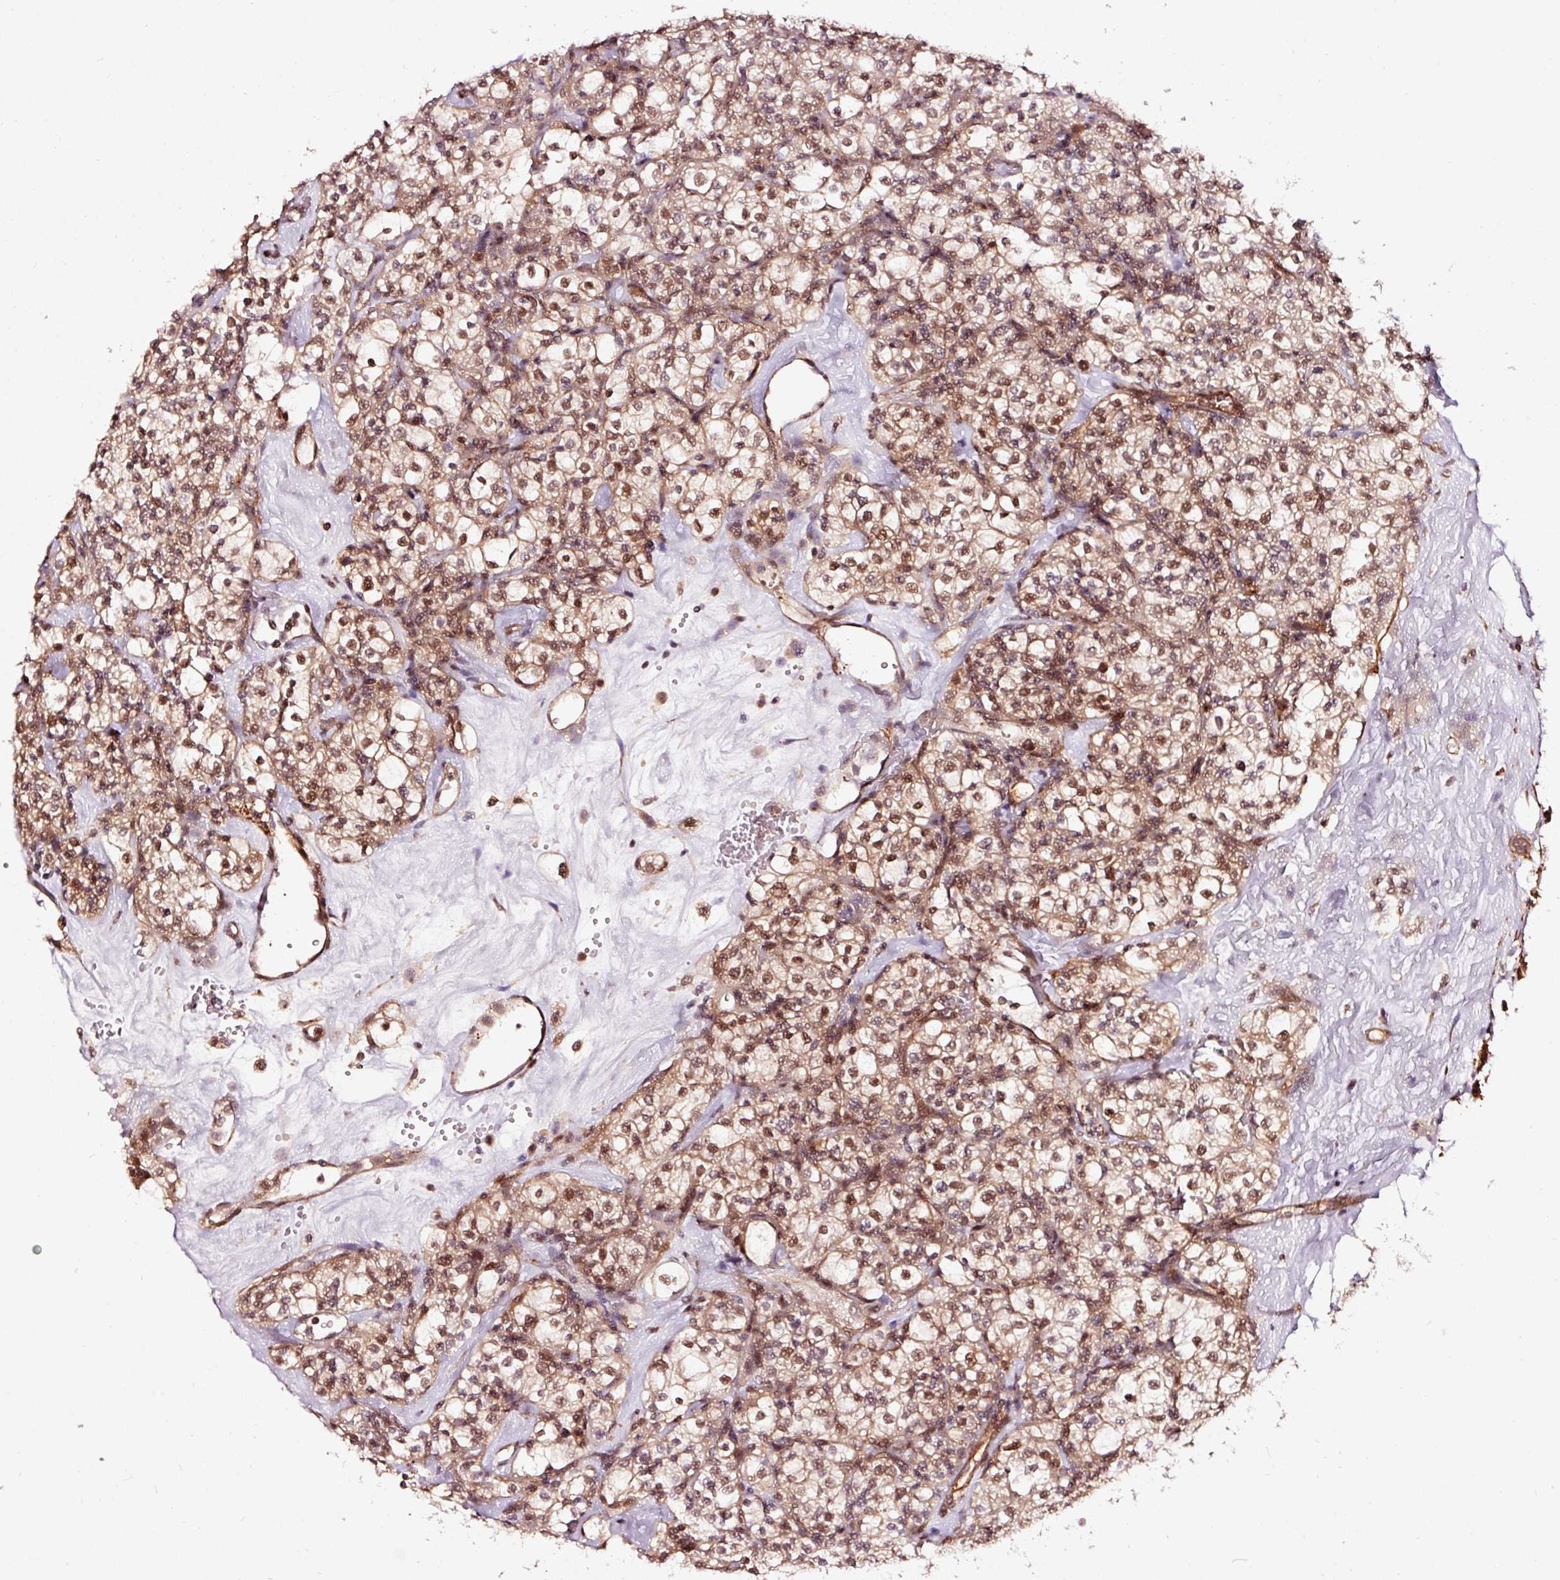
{"staining": {"intensity": "moderate", "quantity": ">75%", "location": "nuclear"}, "tissue": "renal cancer", "cell_type": "Tumor cells", "image_type": "cancer", "snomed": [{"axis": "morphology", "description": "Adenocarcinoma, NOS"}, {"axis": "topography", "description": "Kidney"}], "caption": "Renal cancer (adenocarcinoma) tissue reveals moderate nuclear positivity in approximately >75% of tumor cells, visualized by immunohistochemistry. The staining is performed using DAB brown chromogen to label protein expression. The nuclei are counter-stained blue using hematoxylin.", "gene": "TPM1", "patient": {"sex": "female", "age": 74}}